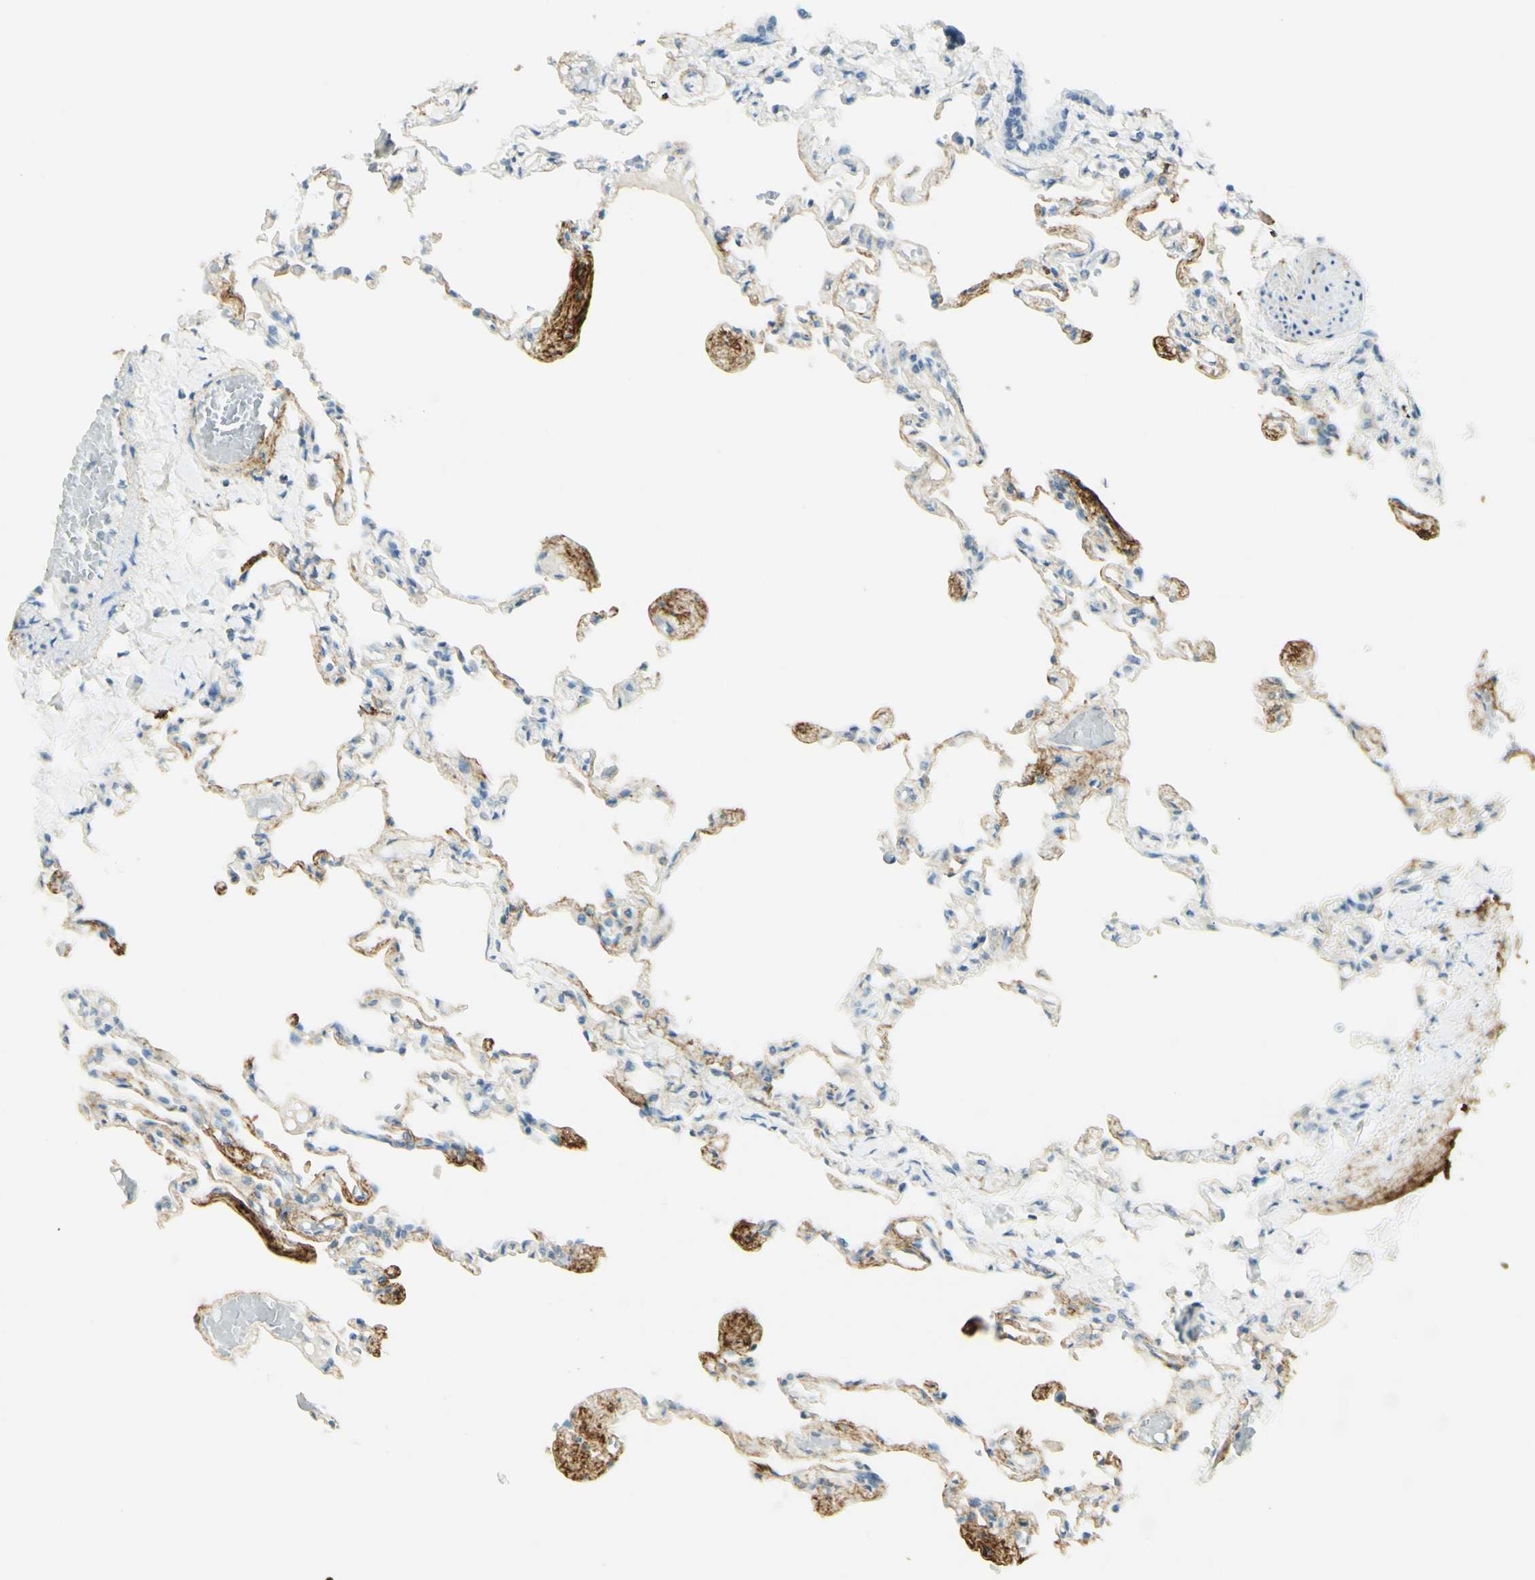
{"staining": {"intensity": "strong", "quantity": "<25%", "location": "cytoplasmic/membranous"}, "tissue": "lung", "cell_type": "Alveolar cells", "image_type": "normal", "snomed": [{"axis": "morphology", "description": "Normal tissue, NOS"}, {"axis": "topography", "description": "Lung"}], "caption": "Immunohistochemistry of benign lung demonstrates medium levels of strong cytoplasmic/membranous positivity in approximately <25% of alveolar cells. The staining was performed using DAB to visualize the protein expression in brown, while the nuclei were stained in blue with hematoxylin (Magnification: 20x).", "gene": "TNN", "patient": {"sex": "male", "age": 21}}